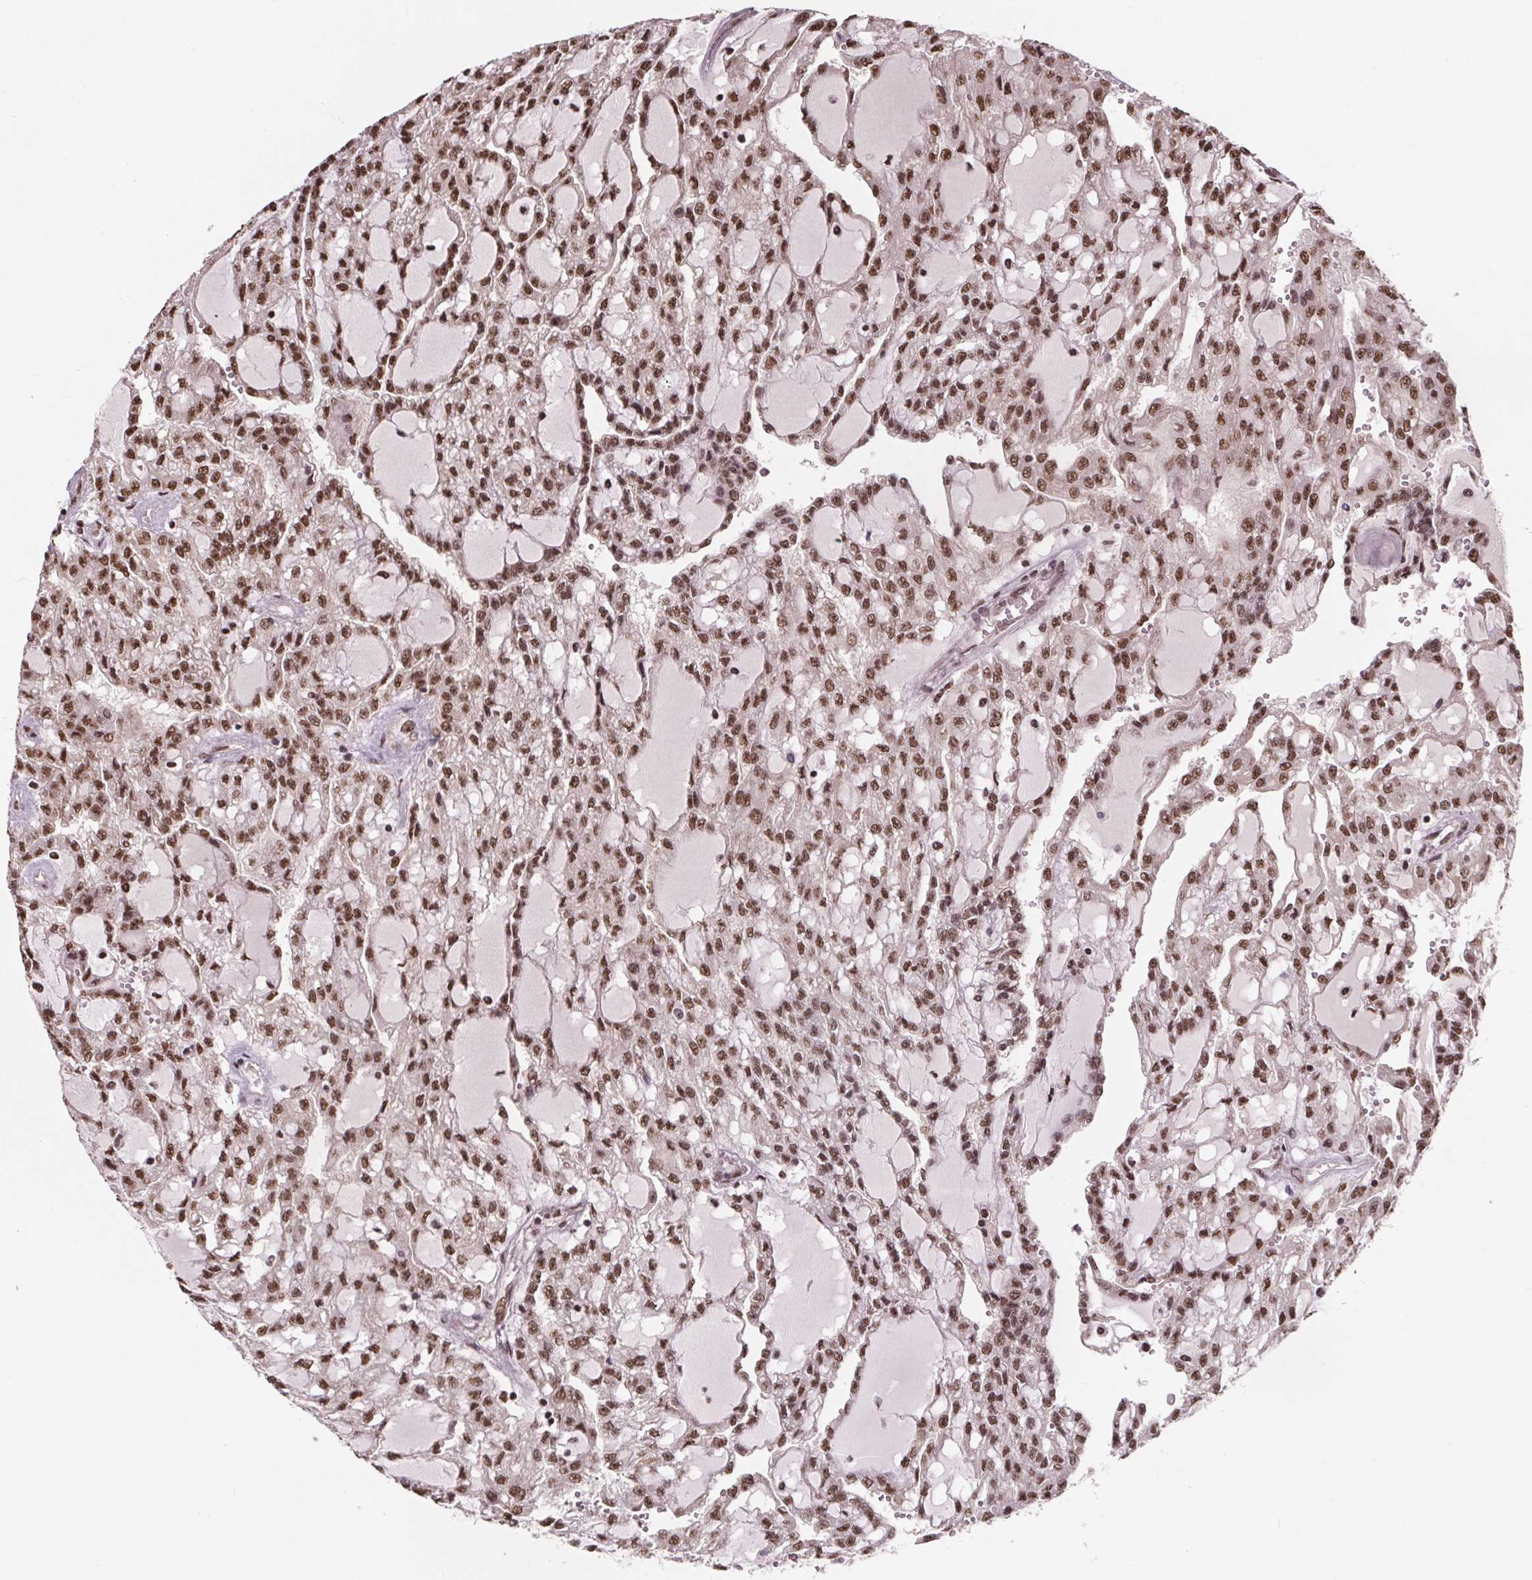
{"staining": {"intensity": "moderate", "quantity": ">75%", "location": "nuclear"}, "tissue": "renal cancer", "cell_type": "Tumor cells", "image_type": "cancer", "snomed": [{"axis": "morphology", "description": "Adenocarcinoma, NOS"}, {"axis": "topography", "description": "Kidney"}], "caption": "This histopathology image shows immunohistochemistry (IHC) staining of human renal adenocarcinoma, with medium moderate nuclear staining in approximately >75% of tumor cells.", "gene": "JARID2", "patient": {"sex": "male", "age": 63}}